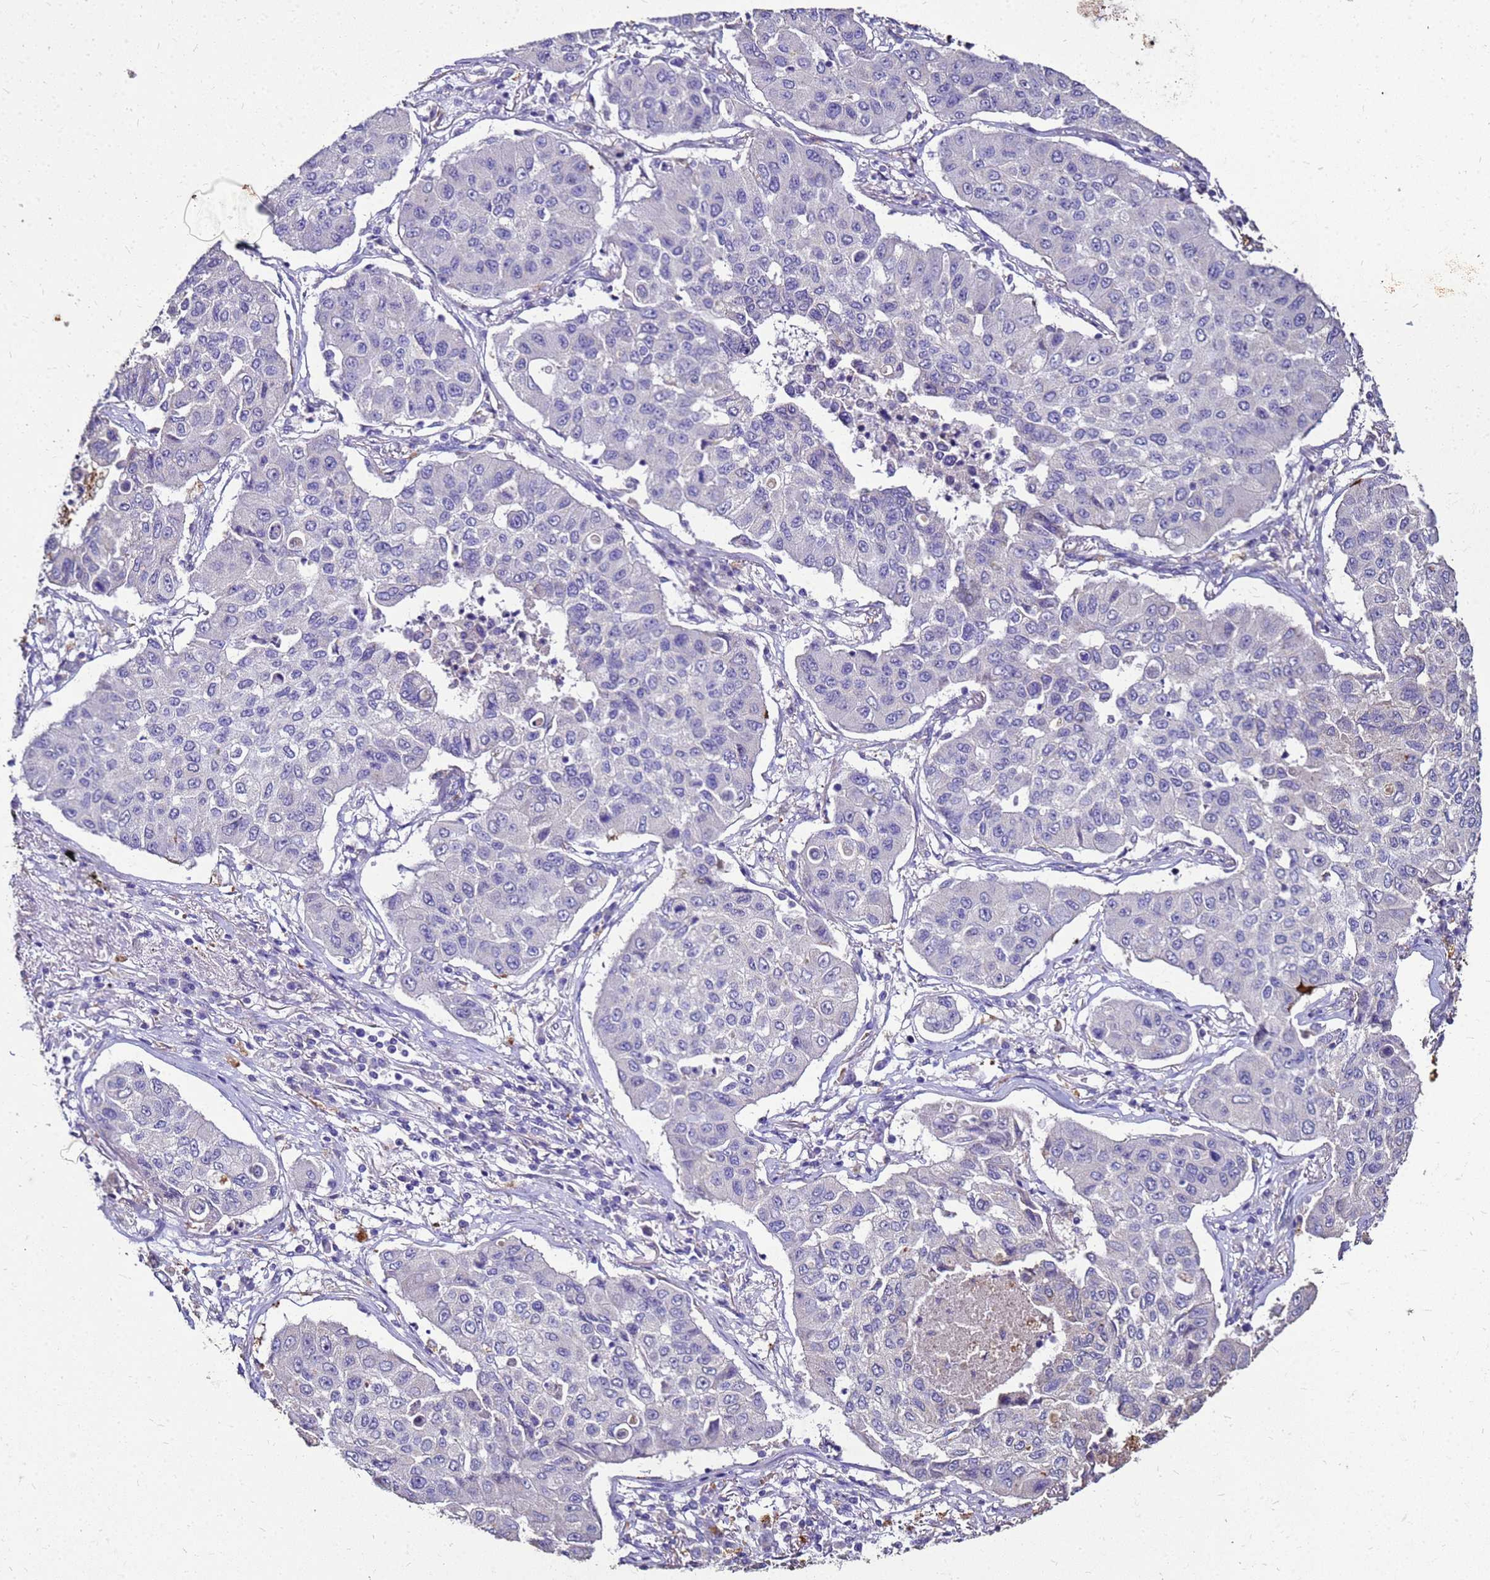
{"staining": {"intensity": "negative", "quantity": "none", "location": "none"}, "tissue": "lung cancer", "cell_type": "Tumor cells", "image_type": "cancer", "snomed": [{"axis": "morphology", "description": "Squamous cell carcinoma, NOS"}, {"axis": "topography", "description": "Lung"}], "caption": "An IHC micrograph of lung cancer is shown. There is no staining in tumor cells of lung cancer.", "gene": "S100A2", "patient": {"sex": "male", "age": 74}}